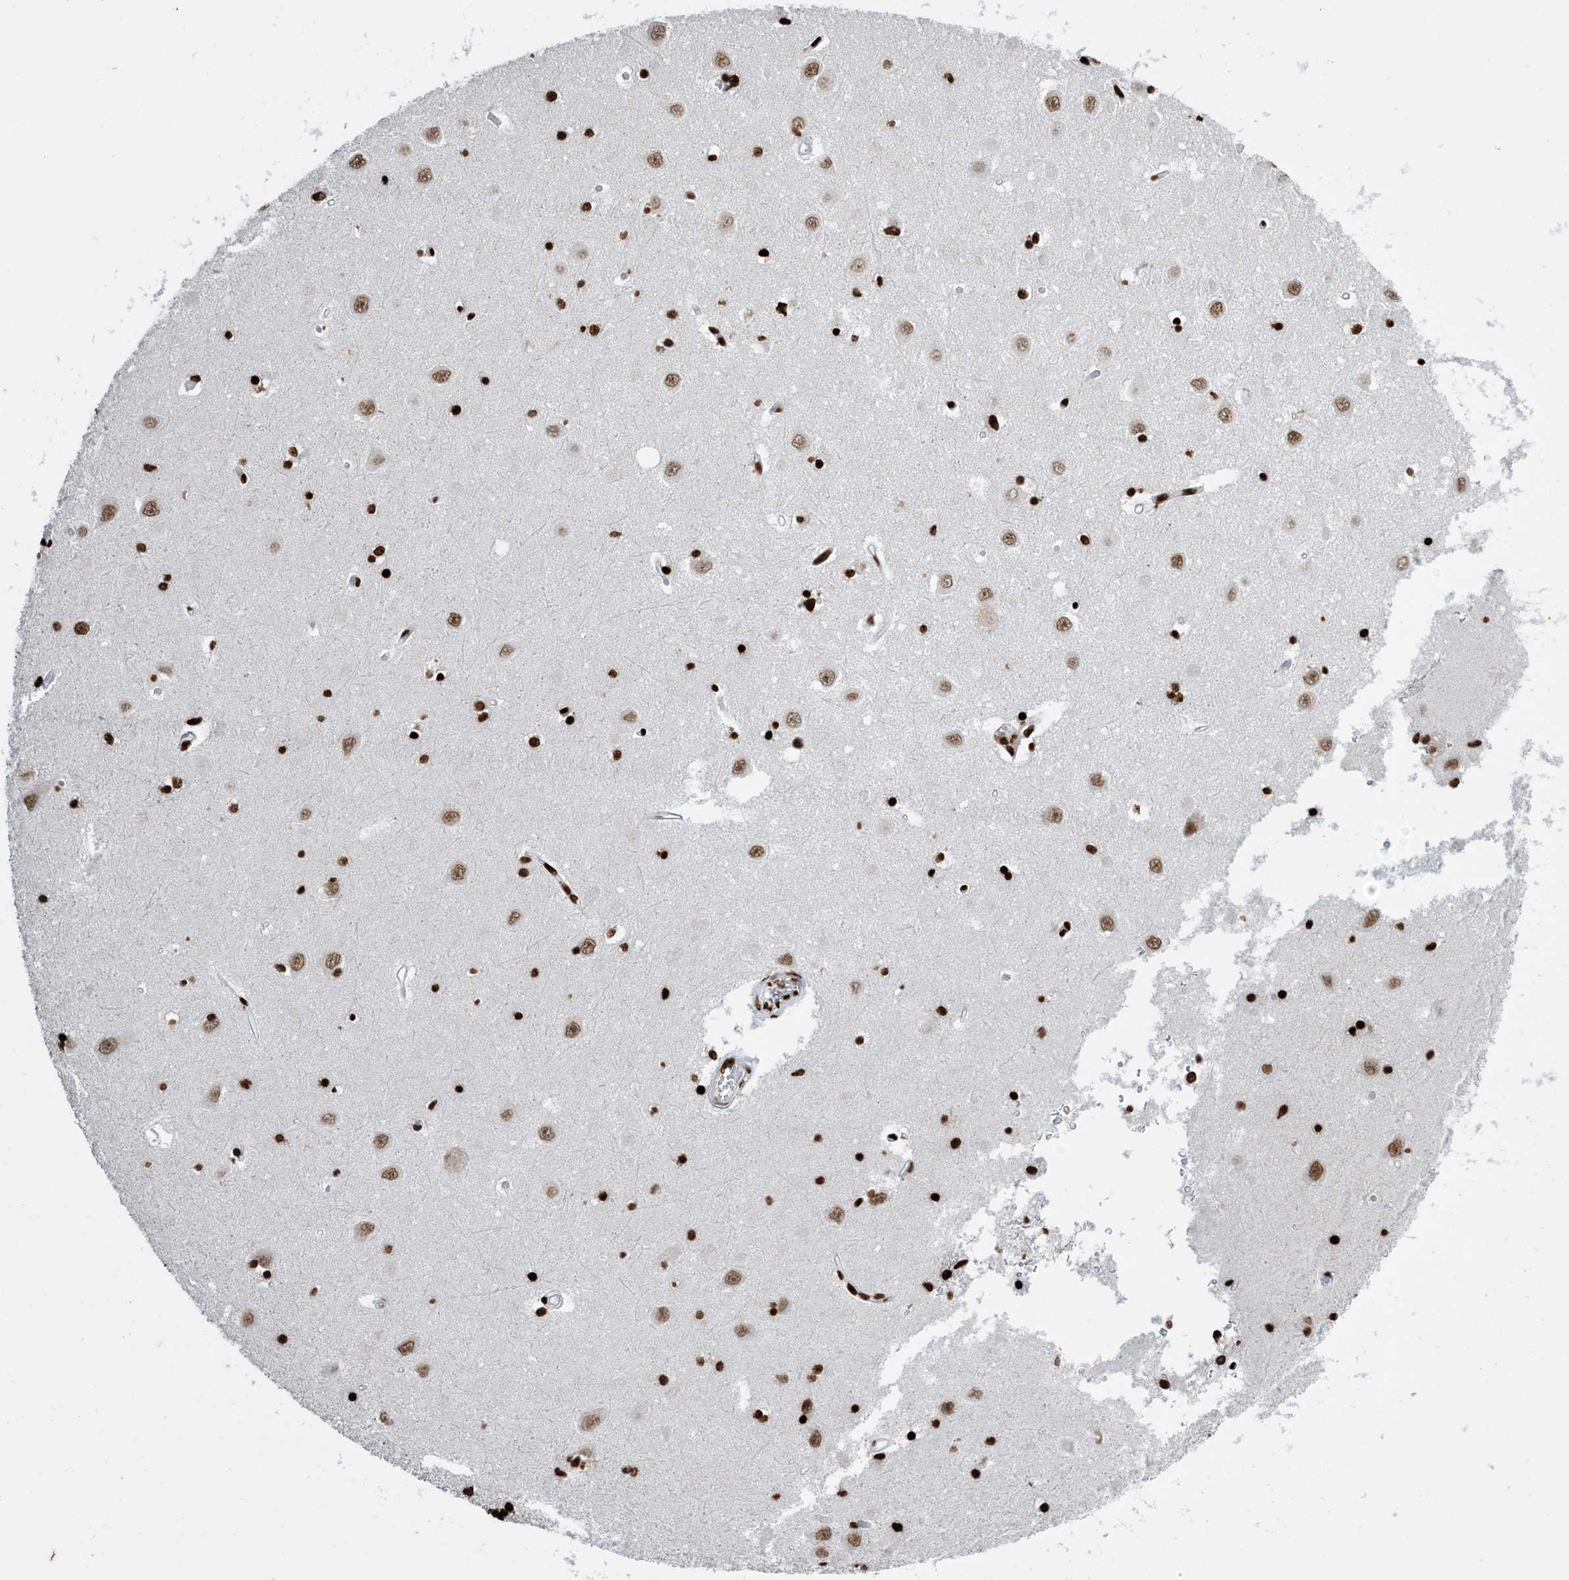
{"staining": {"intensity": "strong", "quantity": ">75%", "location": "nuclear"}, "tissue": "hippocampus", "cell_type": "Glial cells", "image_type": "normal", "snomed": [{"axis": "morphology", "description": "Normal tissue, NOS"}, {"axis": "topography", "description": "Hippocampus"}], "caption": "Hippocampus stained for a protein (brown) shows strong nuclear positive positivity in about >75% of glial cells.", "gene": "H3", "patient": {"sex": "male", "age": 70}}